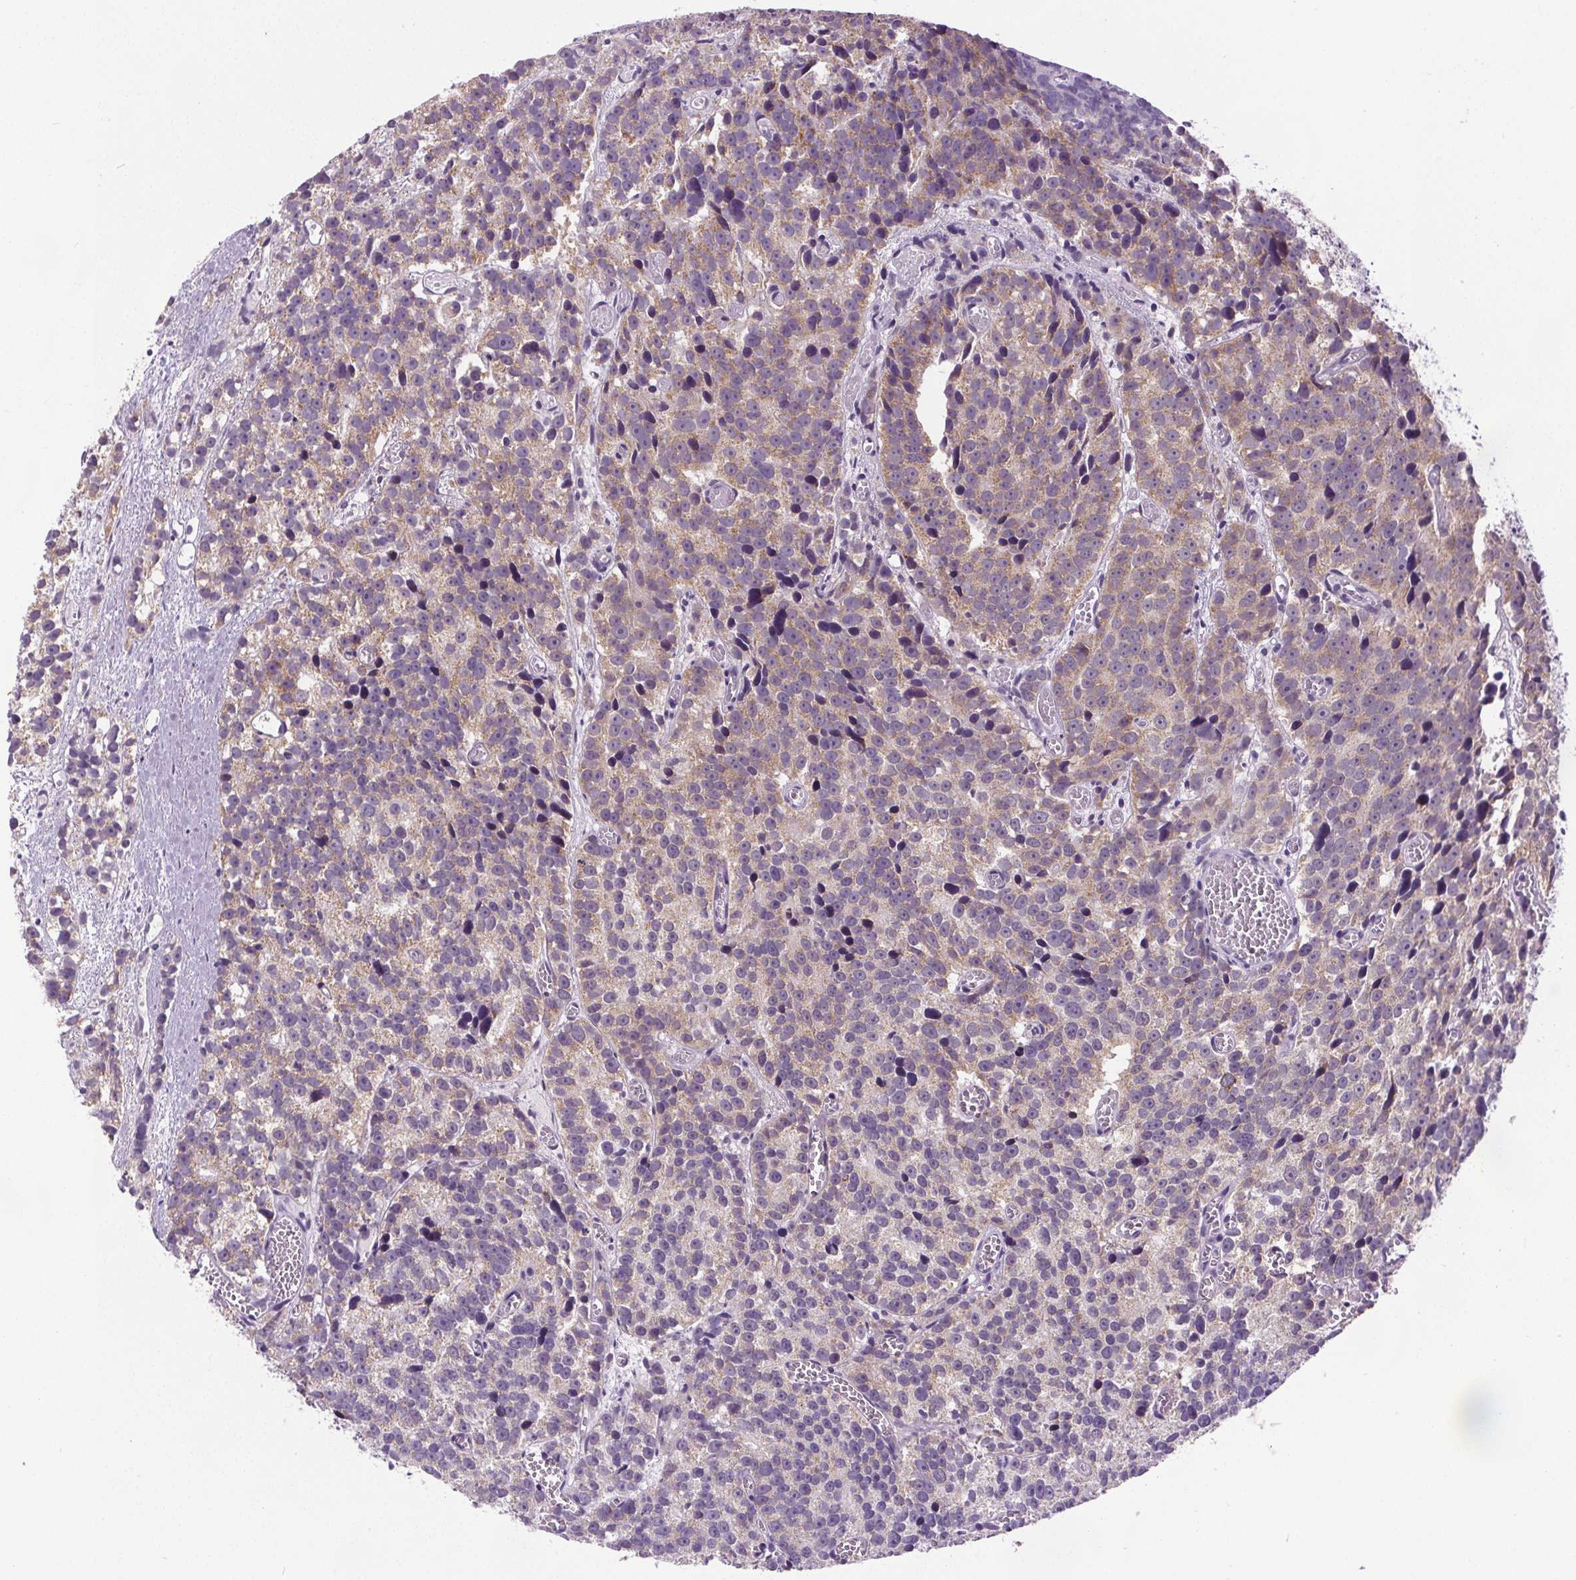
{"staining": {"intensity": "weak", "quantity": "25%-75%", "location": "cytoplasmic/membranous"}, "tissue": "prostate cancer", "cell_type": "Tumor cells", "image_type": "cancer", "snomed": [{"axis": "morphology", "description": "Adenocarcinoma, High grade"}, {"axis": "topography", "description": "Prostate"}], "caption": "Prostate high-grade adenocarcinoma was stained to show a protein in brown. There is low levels of weak cytoplasmic/membranous staining in approximately 25%-75% of tumor cells.", "gene": "SLC2A9", "patient": {"sex": "male", "age": 77}}